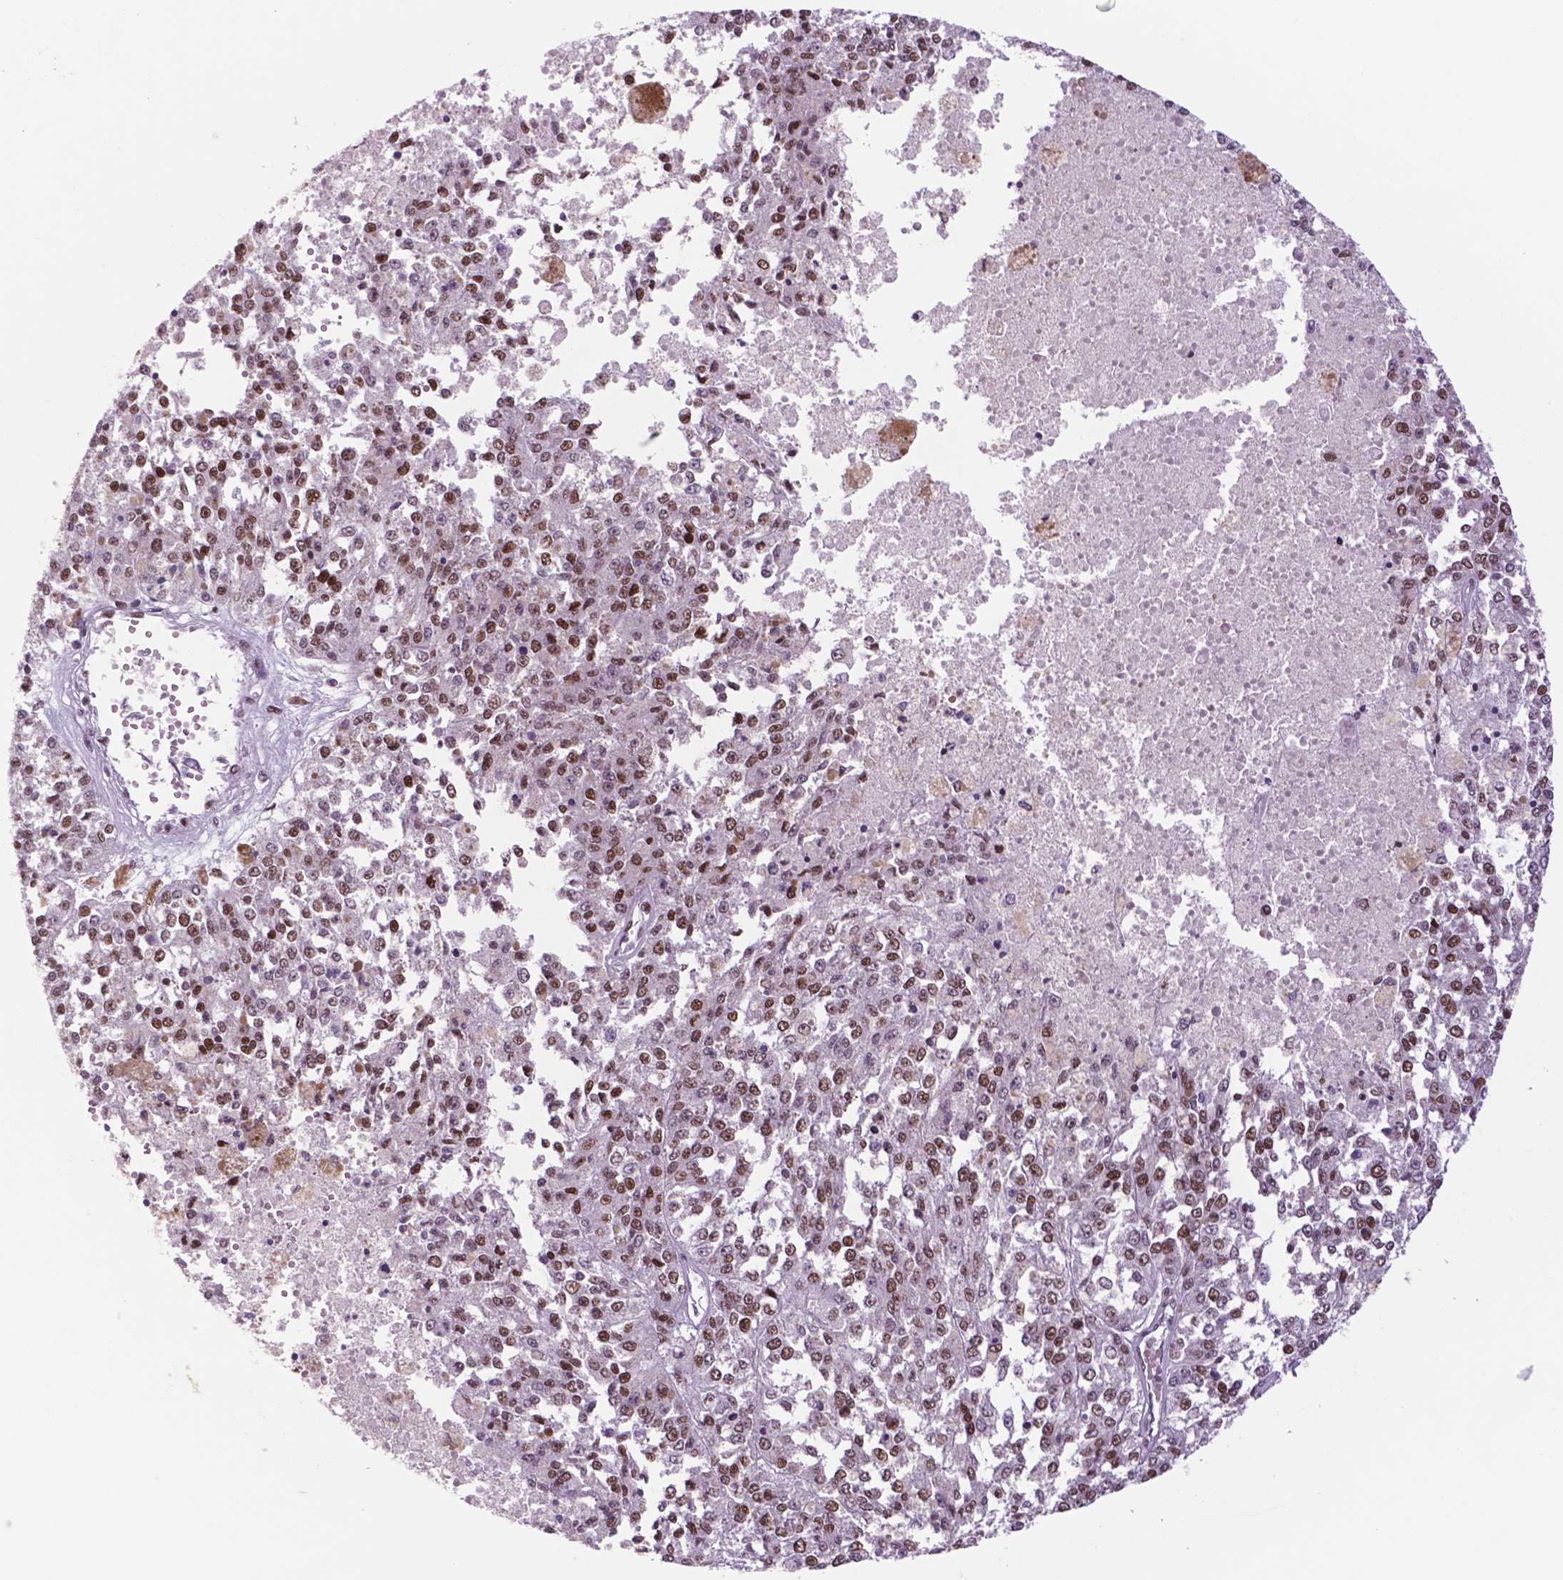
{"staining": {"intensity": "moderate", "quantity": ">75%", "location": "nuclear"}, "tissue": "melanoma", "cell_type": "Tumor cells", "image_type": "cancer", "snomed": [{"axis": "morphology", "description": "Malignant melanoma, Metastatic site"}, {"axis": "topography", "description": "Lymph node"}], "caption": "The micrograph exhibits a brown stain indicating the presence of a protein in the nuclear of tumor cells in melanoma. (DAB (3,3'-diaminobenzidine) = brown stain, brightfield microscopy at high magnification).", "gene": "MSH6", "patient": {"sex": "female", "age": 64}}